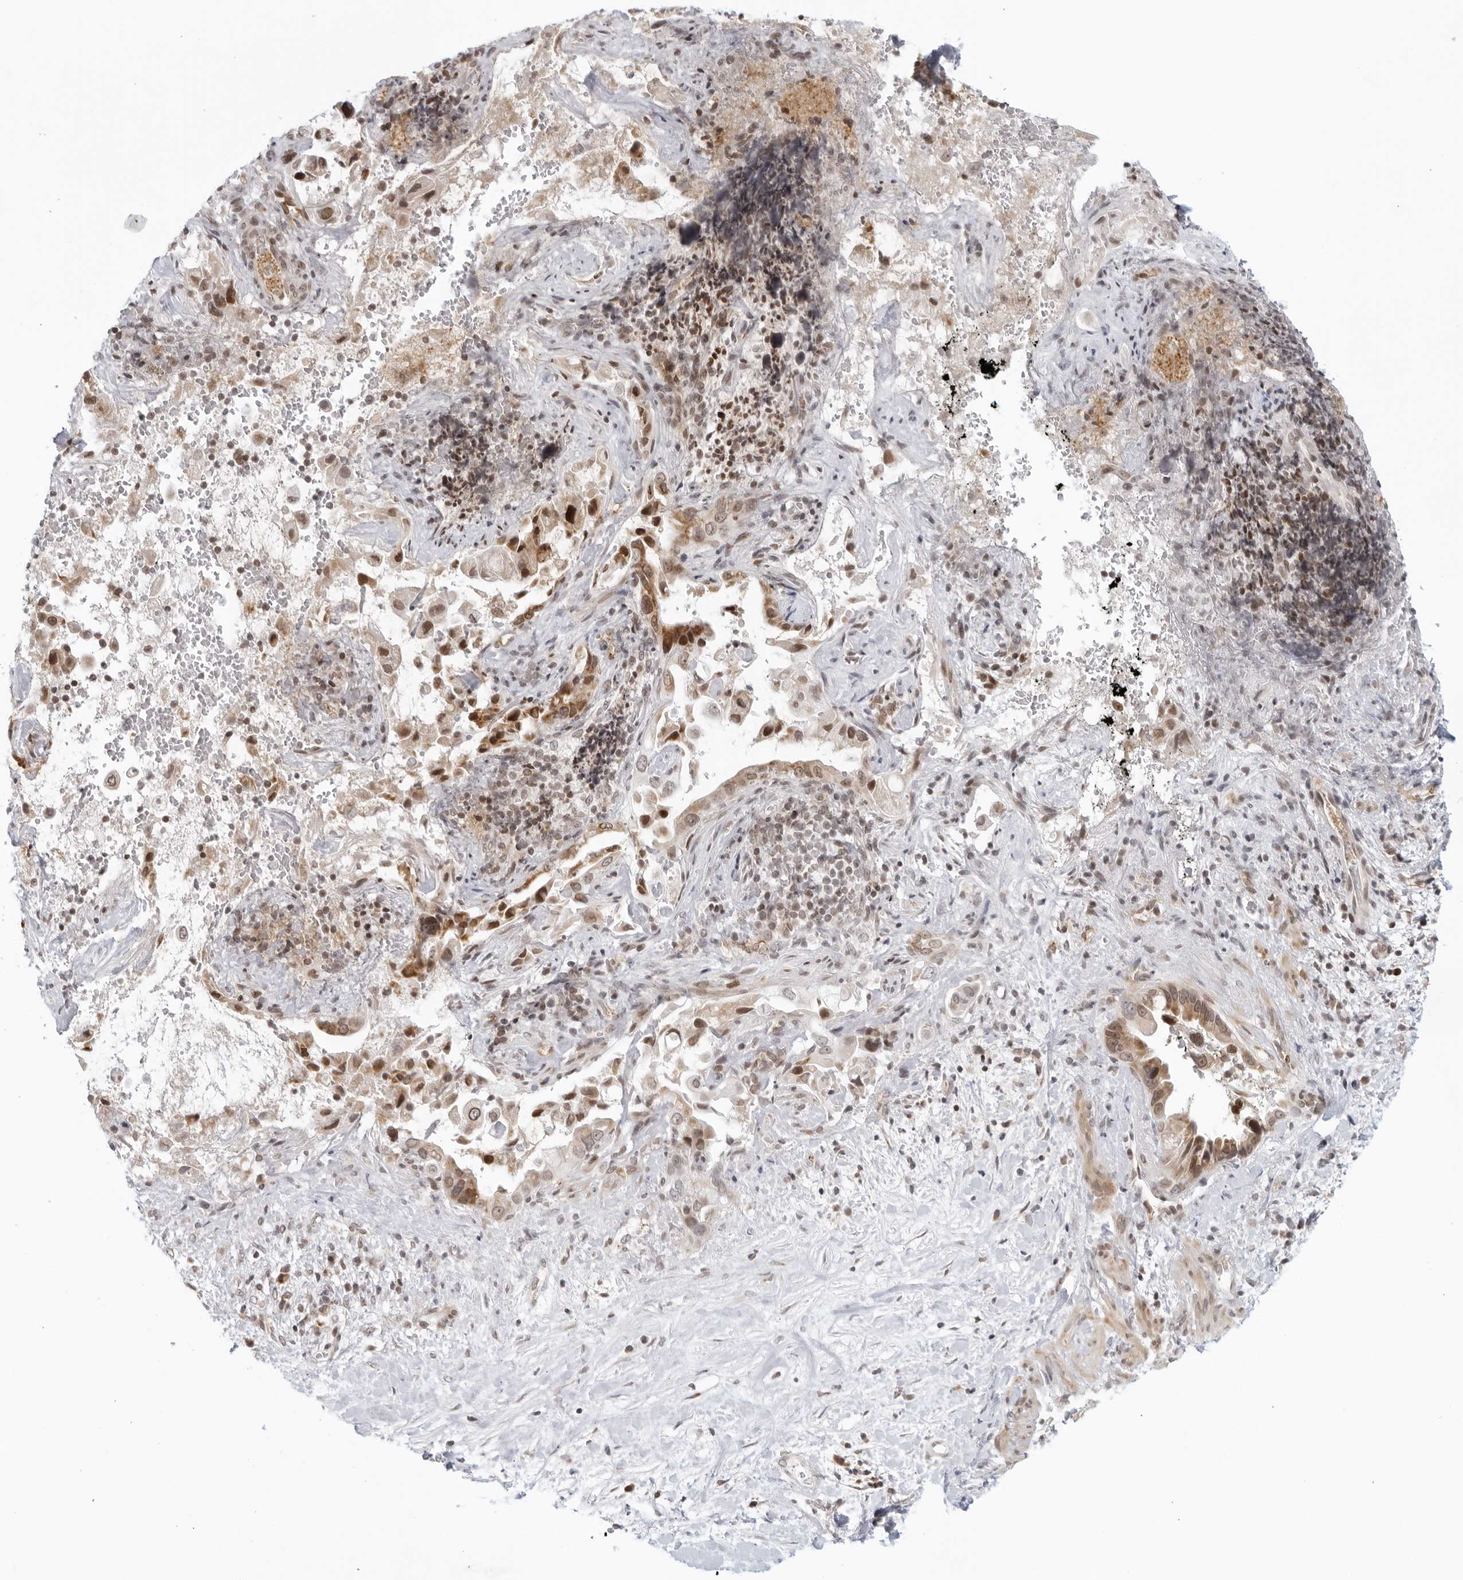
{"staining": {"intensity": "moderate", "quantity": "25%-75%", "location": "cytoplasmic/membranous,nuclear"}, "tissue": "pancreatic cancer", "cell_type": "Tumor cells", "image_type": "cancer", "snomed": [{"axis": "morphology", "description": "Inflammation, NOS"}, {"axis": "morphology", "description": "Adenocarcinoma, NOS"}, {"axis": "topography", "description": "Pancreas"}], "caption": "Protein expression analysis of pancreatic adenocarcinoma reveals moderate cytoplasmic/membranous and nuclear positivity in about 25%-75% of tumor cells. (IHC, brightfield microscopy, high magnification).", "gene": "RAB11FIP3", "patient": {"sex": "female", "age": 56}}